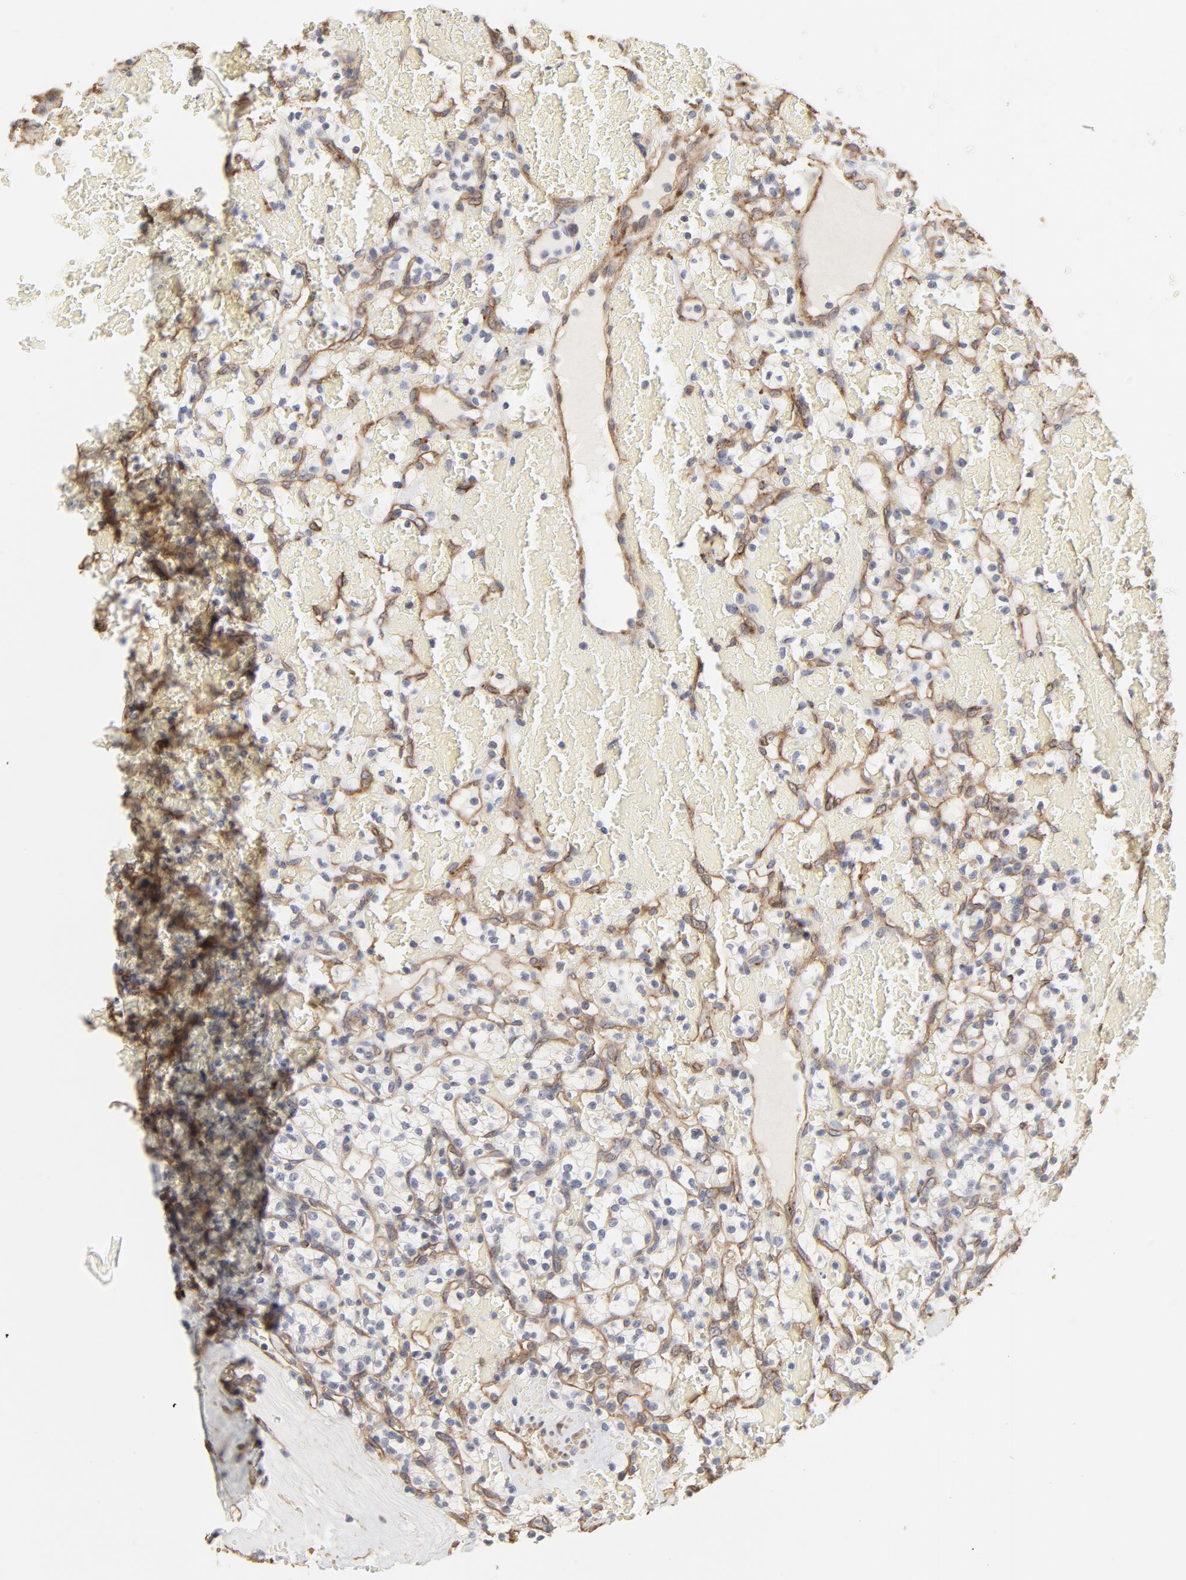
{"staining": {"intensity": "negative", "quantity": "none", "location": "none"}, "tissue": "renal cancer", "cell_type": "Tumor cells", "image_type": "cancer", "snomed": [{"axis": "morphology", "description": "Adenocarcinoma, NOS"}, {"axis": "topography", "description": "Kidney"}], "caption": "Immunohistochemical staining of human adenocarcinoma (renal) shows no significant positivity in tumor cells.", "gene": "MAGED4", "patient": {"sex": "female", "age": 60}}